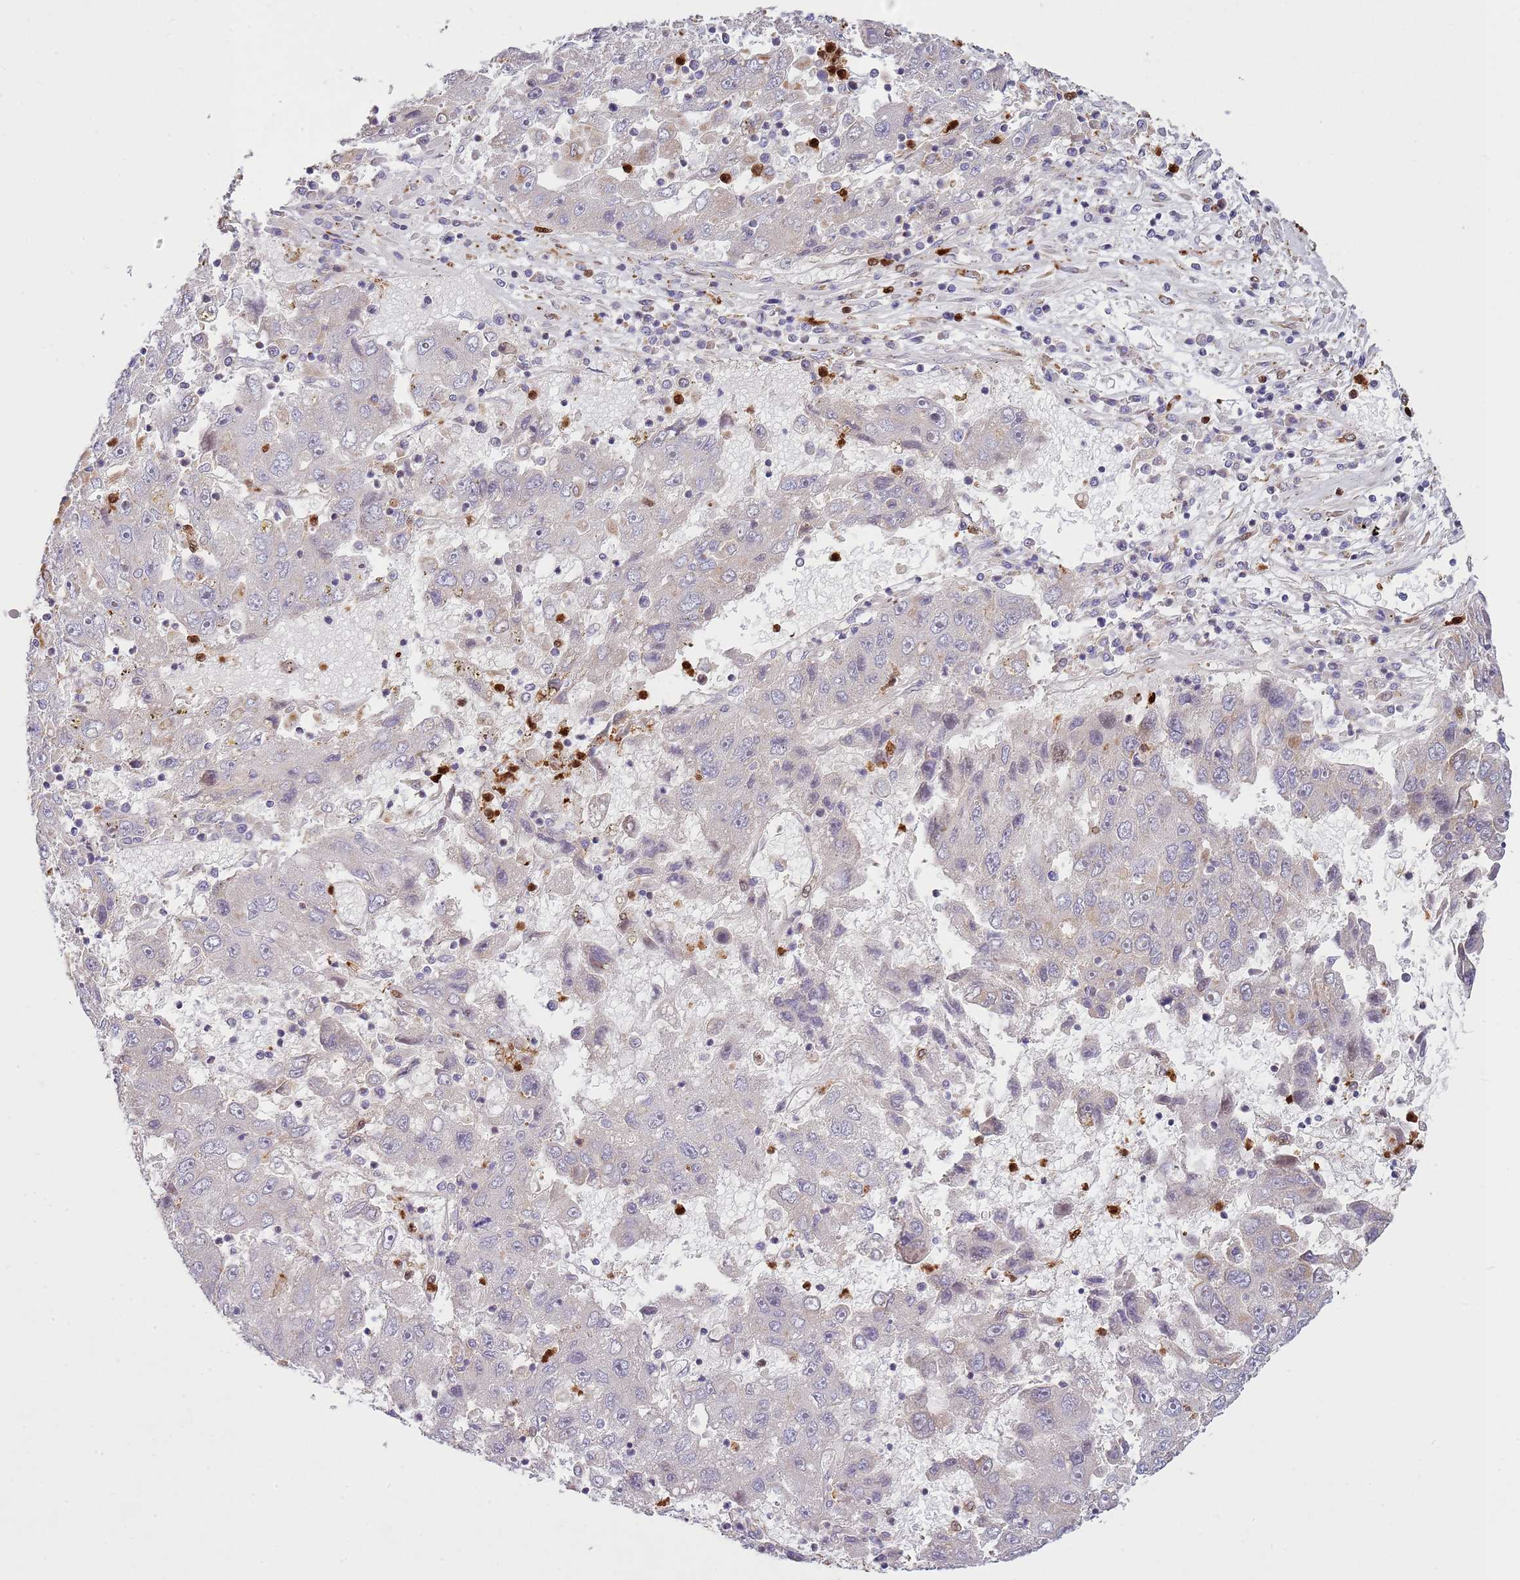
{"staining": {"intensity": "negative", "quantity": "none", "location": "none"}, "tissue": "liver cancer", "cell_type": "Tumor cells", "image_type": "cancer", "snomed": [{"axis": "morphology", "description": "Carcinoma, Hepatocellular, NOS"}, {"axis": "topography", "description": "Liver"}], "caption": "A photomicrograph of human liver cancer (hepatocellular carcinoma) is negative for staining in tumor cells. (Stains: DAB (3,3'-diaminobenzidine) IHC with hematoxylin counter stain, Microscopy: brightfield microscopy at high magnification).", "gene": "NDUFAF4", "patient": {"sex": "male", "age": 49}}